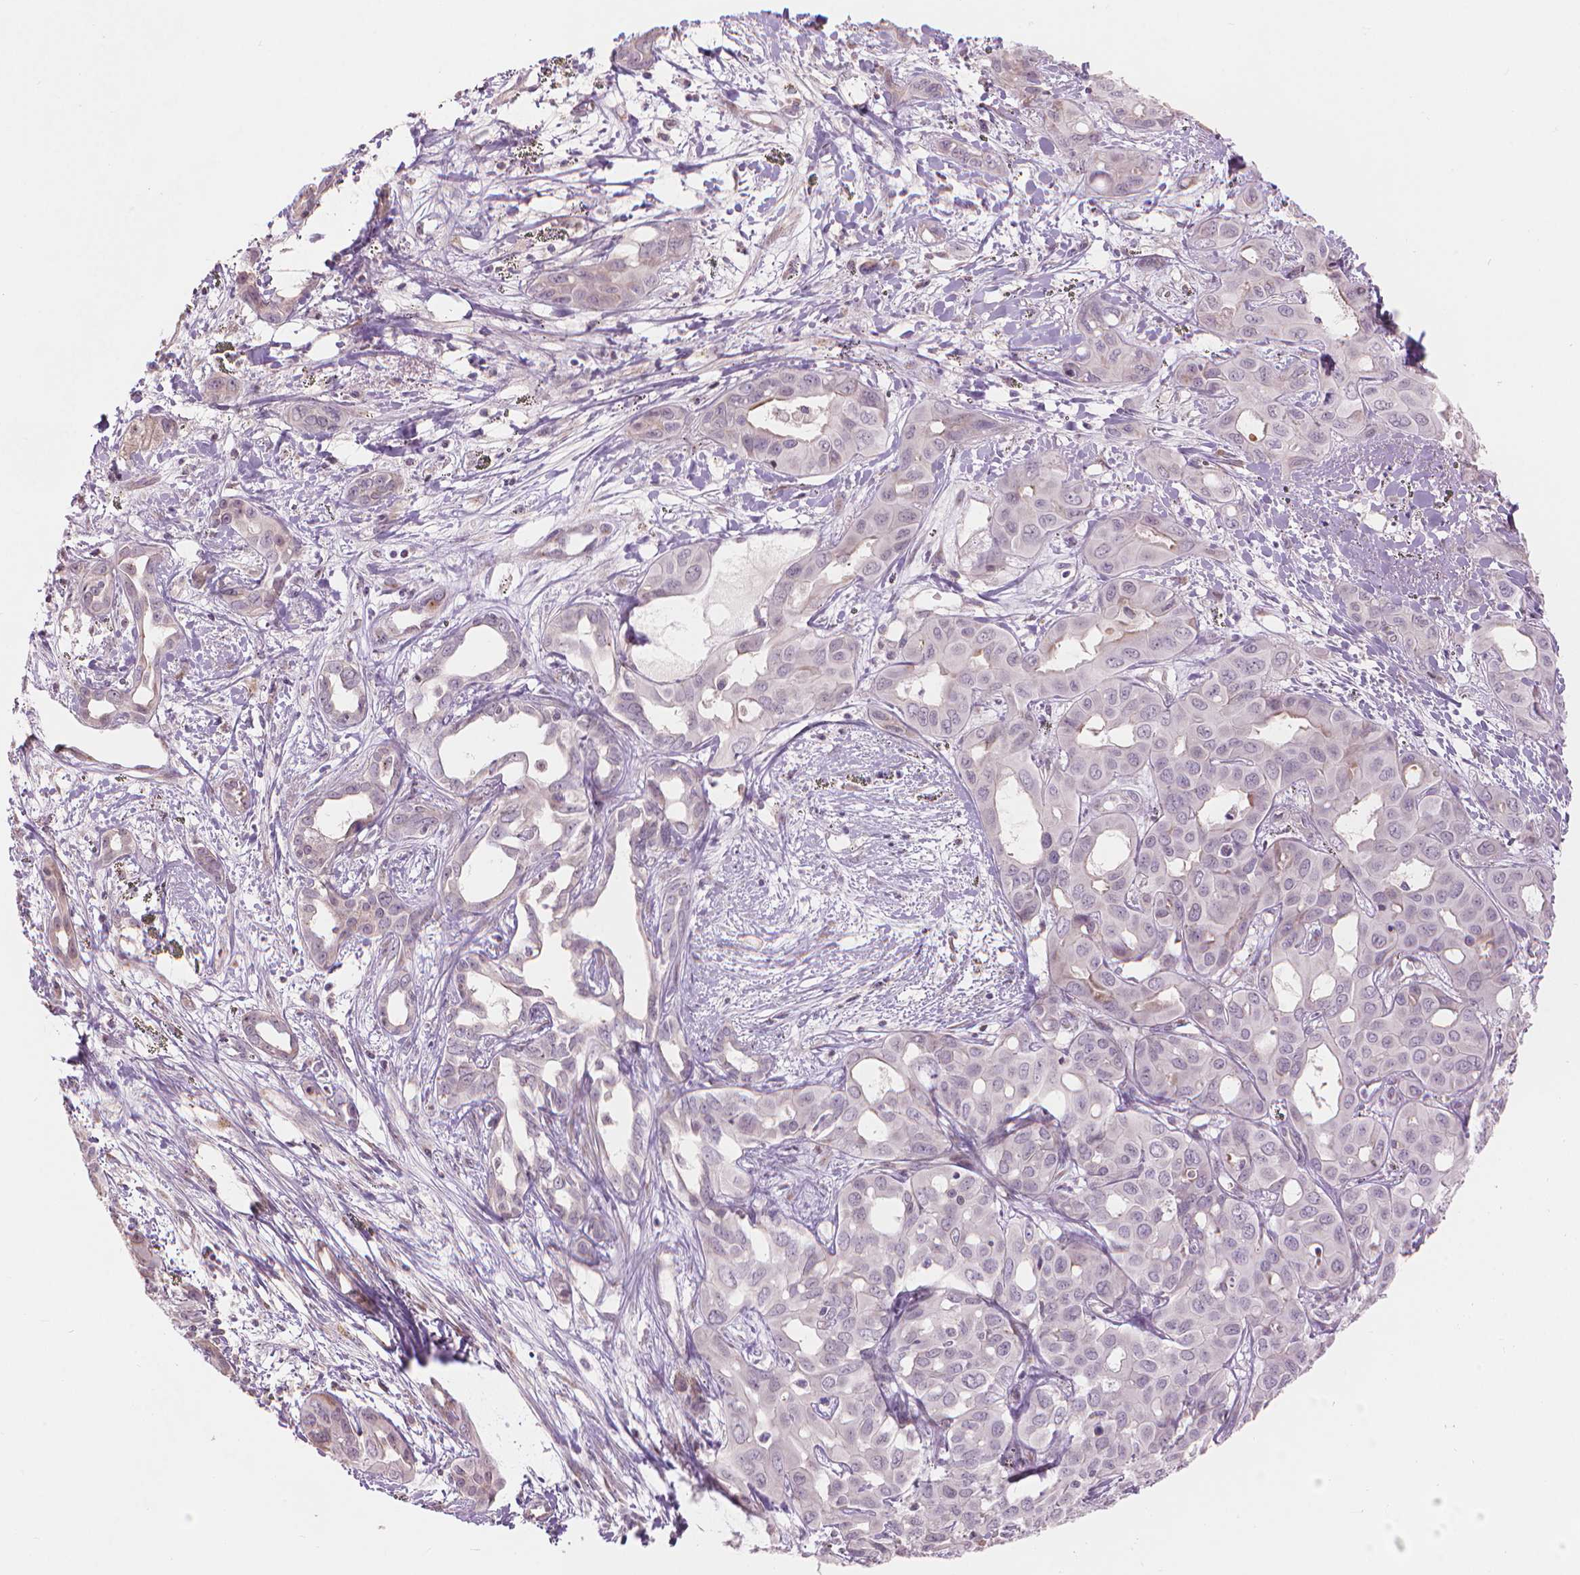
{"staining": {"intensity": "negative", "quantity": "none", "location": "none"}, "tissue": "liver cancer", "cell_type": "Tumor cells", "image_type": "cancer", "snomed": [{"axis": "morphology", "description": "Cholangiocarcinoma"}, {"axis": "topography", "description": "Liver"}], "caption": "Tumor cells are negative for brown protein staining in liver cancer.", "gene": "IFFO1", "patient": {"sex": "female", "age": 60}}